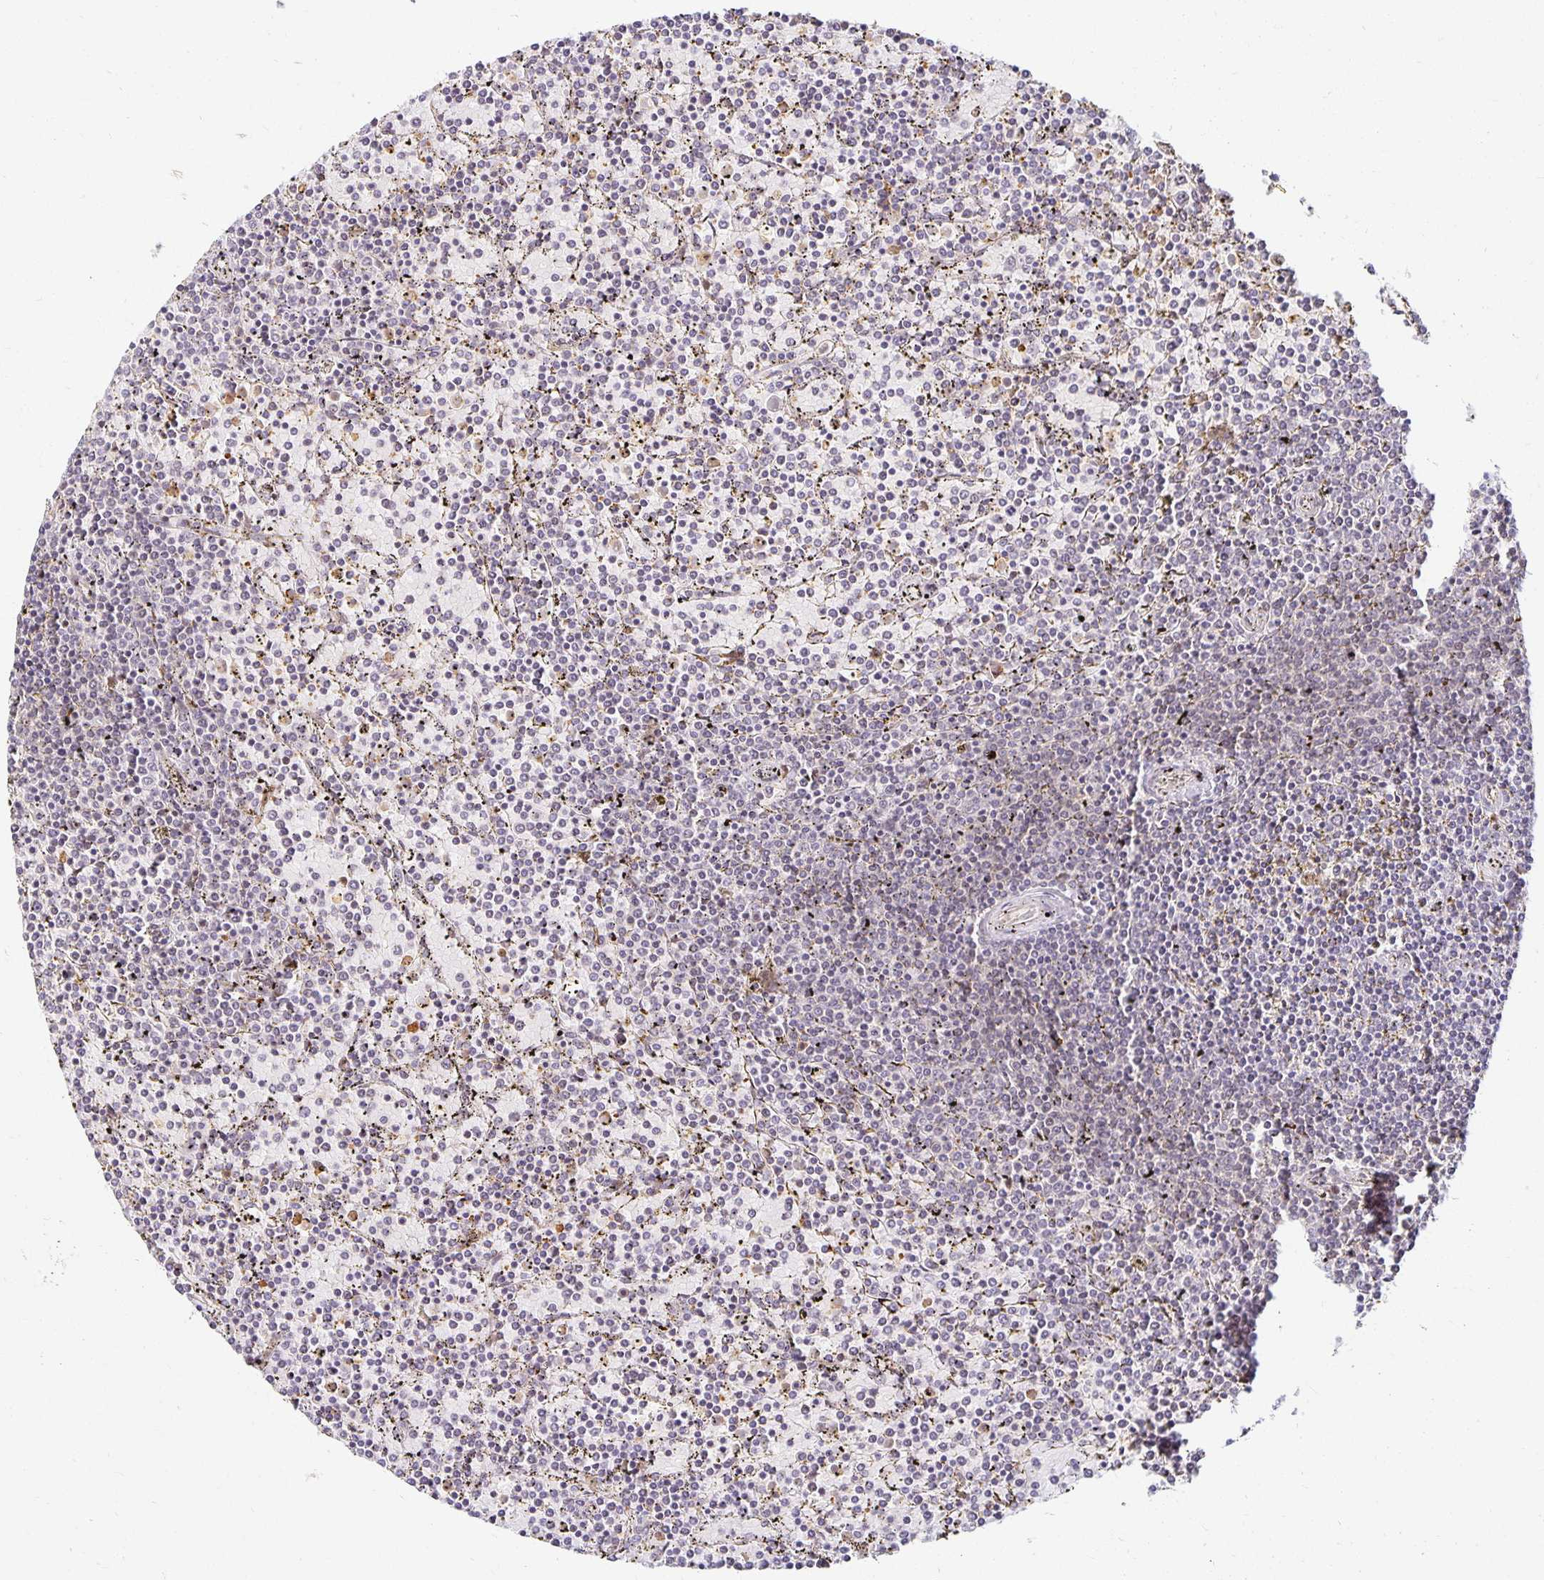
{"staining": {"intensity": "negative", "quantity": "none", "location": "none"}, "tissue": "lymphoma", "cell_type": "Tumor cells", "image_type": "cancer", "snomed": [{"axis": "morphology", "description": "Malignant lymphoma, non-Hodgkin's type, Low grade"}, {"axis": "topography", "description": "Spleen"}], "caption": "This is an immunohistochemistry (IHC) histopathology image of human low-grade malignant lymphoma, non-Hodgkin's type. There is no expression in tumor cells.", "gene": "EHF", "patient": {"sex": "female", "age": 77}}